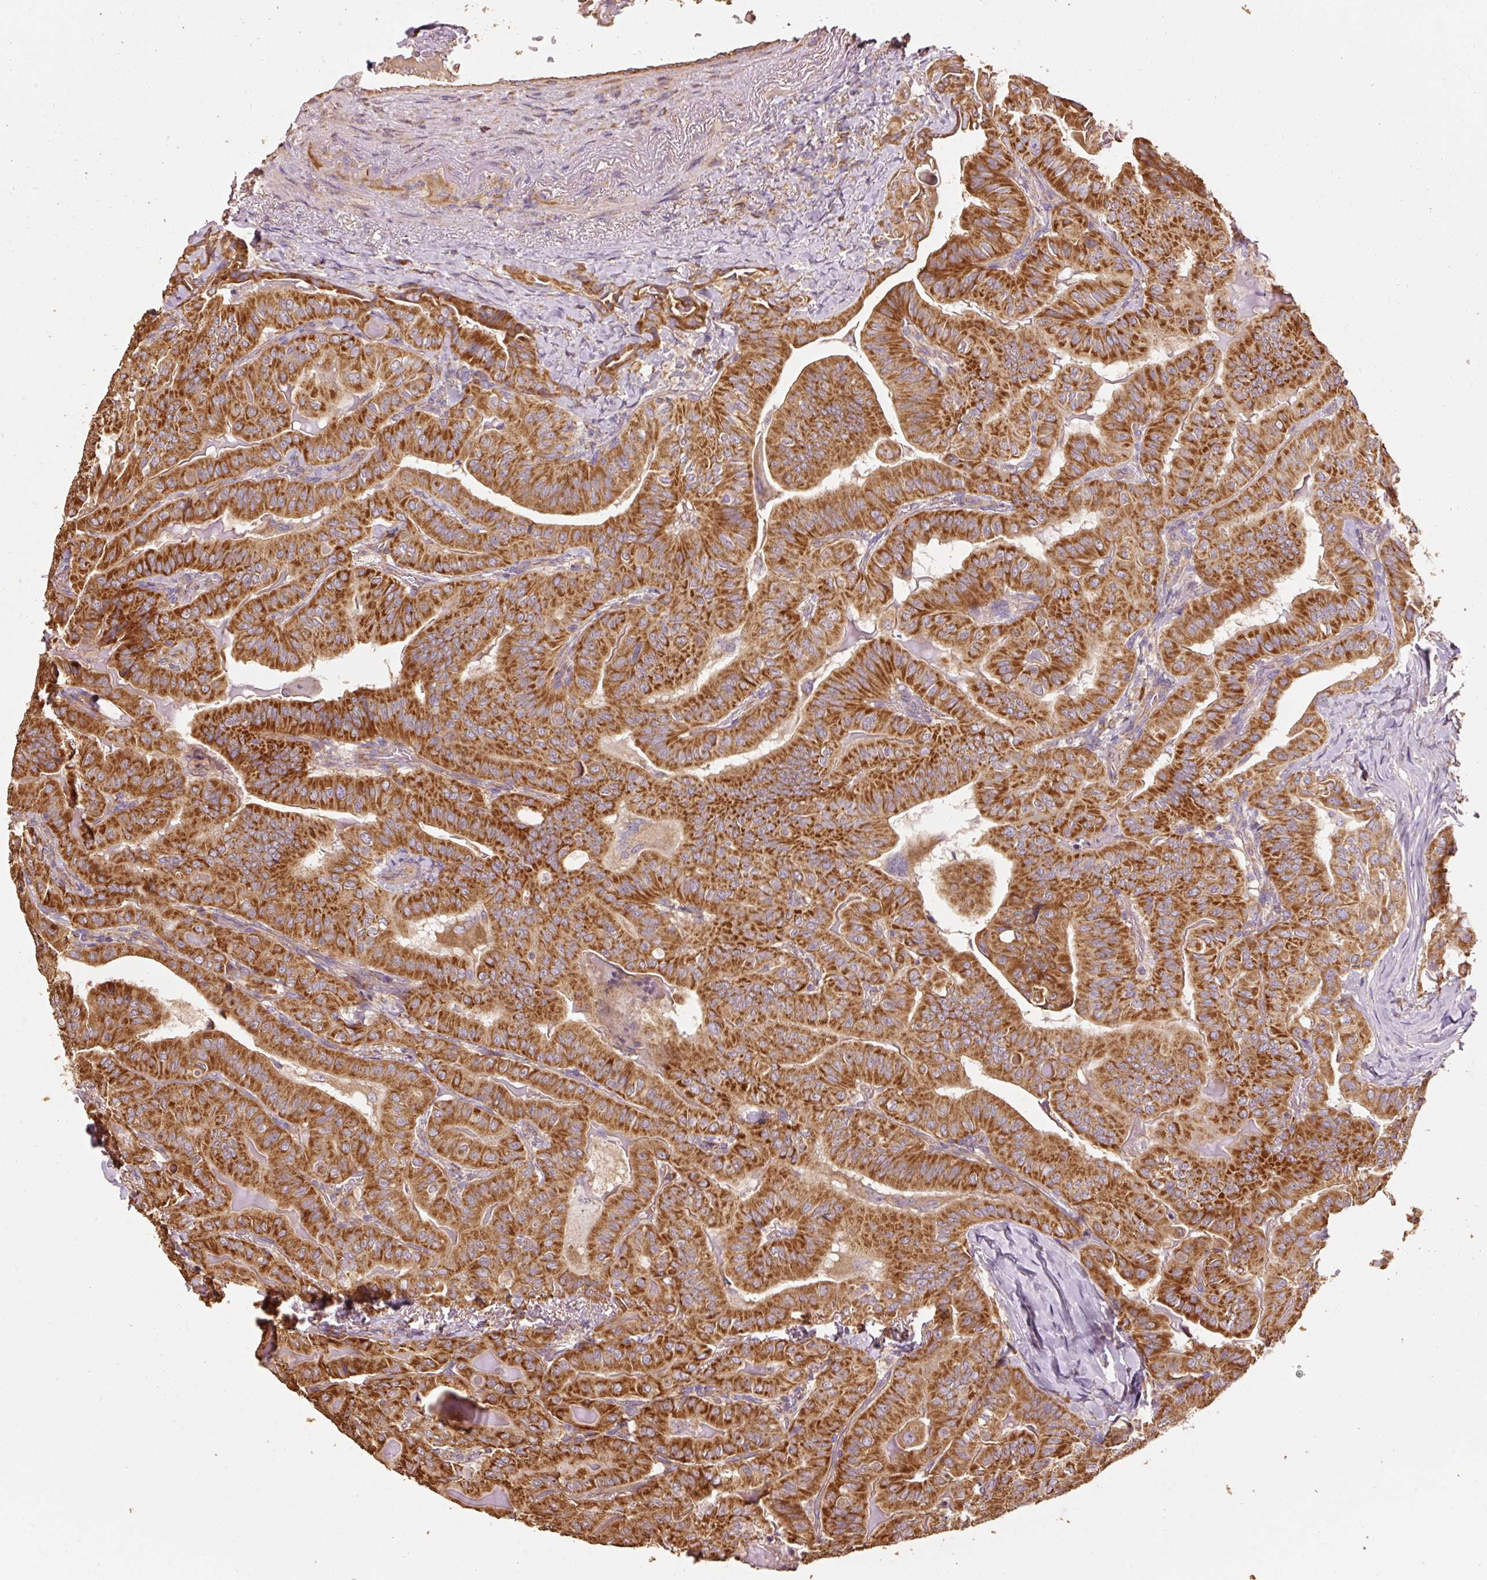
{"staining": {"intensity": "strong", "quantity": ">75%", "location": "cytoplasmic/membranous"}, "tissue": "thyroid cancer", "cell_type": "Tumor cells", "image_type": "cancer", "snomed": [{"axis": "morphology", "description": "Papillary adenocarcinoma, NOS"}, {"axis": "topography", "description": "Thyroid gland"}], "caption": "Approximately >75% of tumor cells in human thyroid cancer (papillary adenocarcinoma) exhibit strong cytoplasmic/membranous protein staining as visualized by brown immunohistochemical staining.", "gene": "EFHC1", "patient": {"sex": "female", "age": 68}}